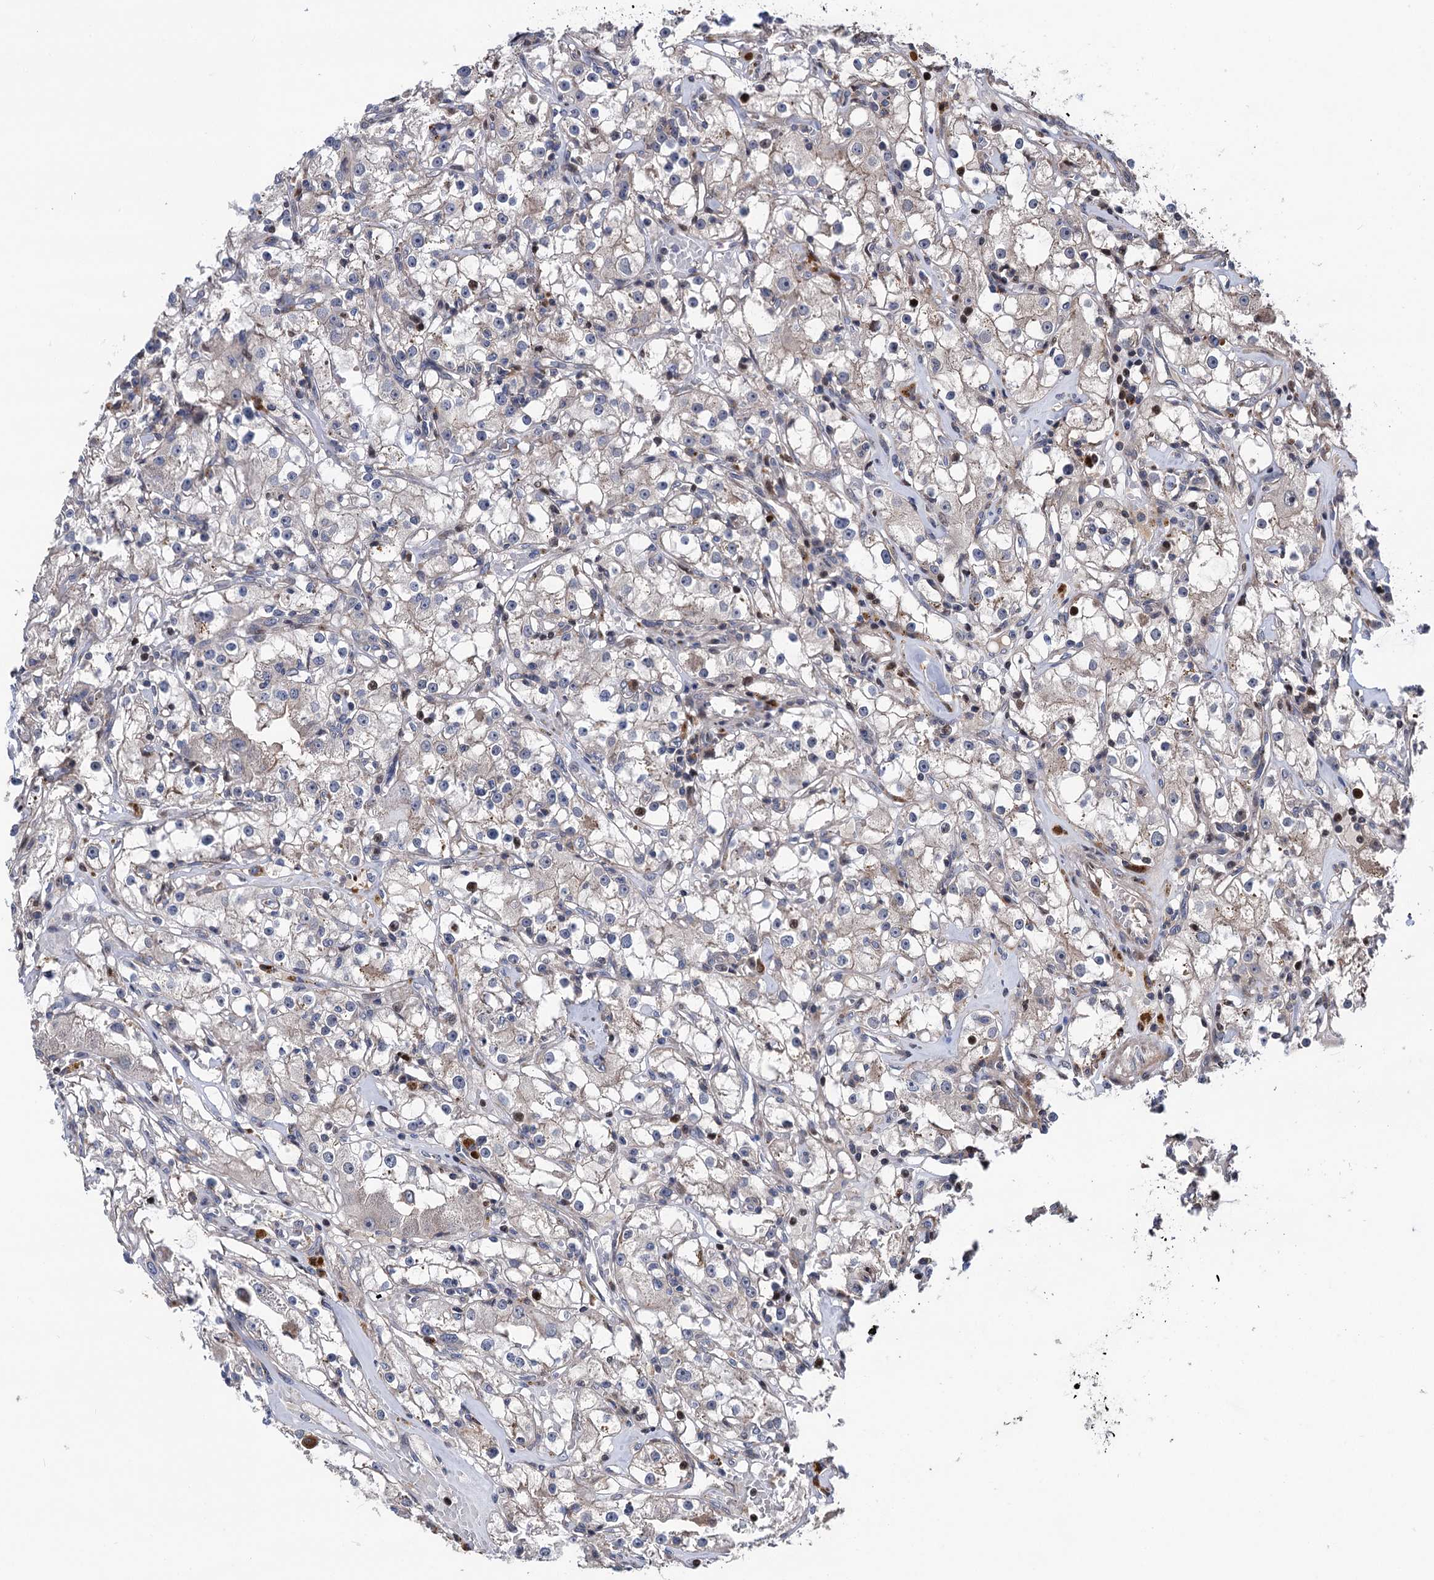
{"staining": {"intensity": "weak", "quantity": "<25%", "location": "cytoplasmic/membranous"}, "tissue": "renal cancer", "cell_type": "Tumor cells", "image_type": "cancer", "snomed": [{"axis": "morphology", "description": "Adenocarcinoma, NOS"}, {"axis": "topography", "description": "Kidney"}], "caption": "Photomicrograph shows no protein staining in tumor cells of adenocarcinoma (renal) tissue.", "gene": "UBR1", "patient": {"sex": "male", "age": 56}}